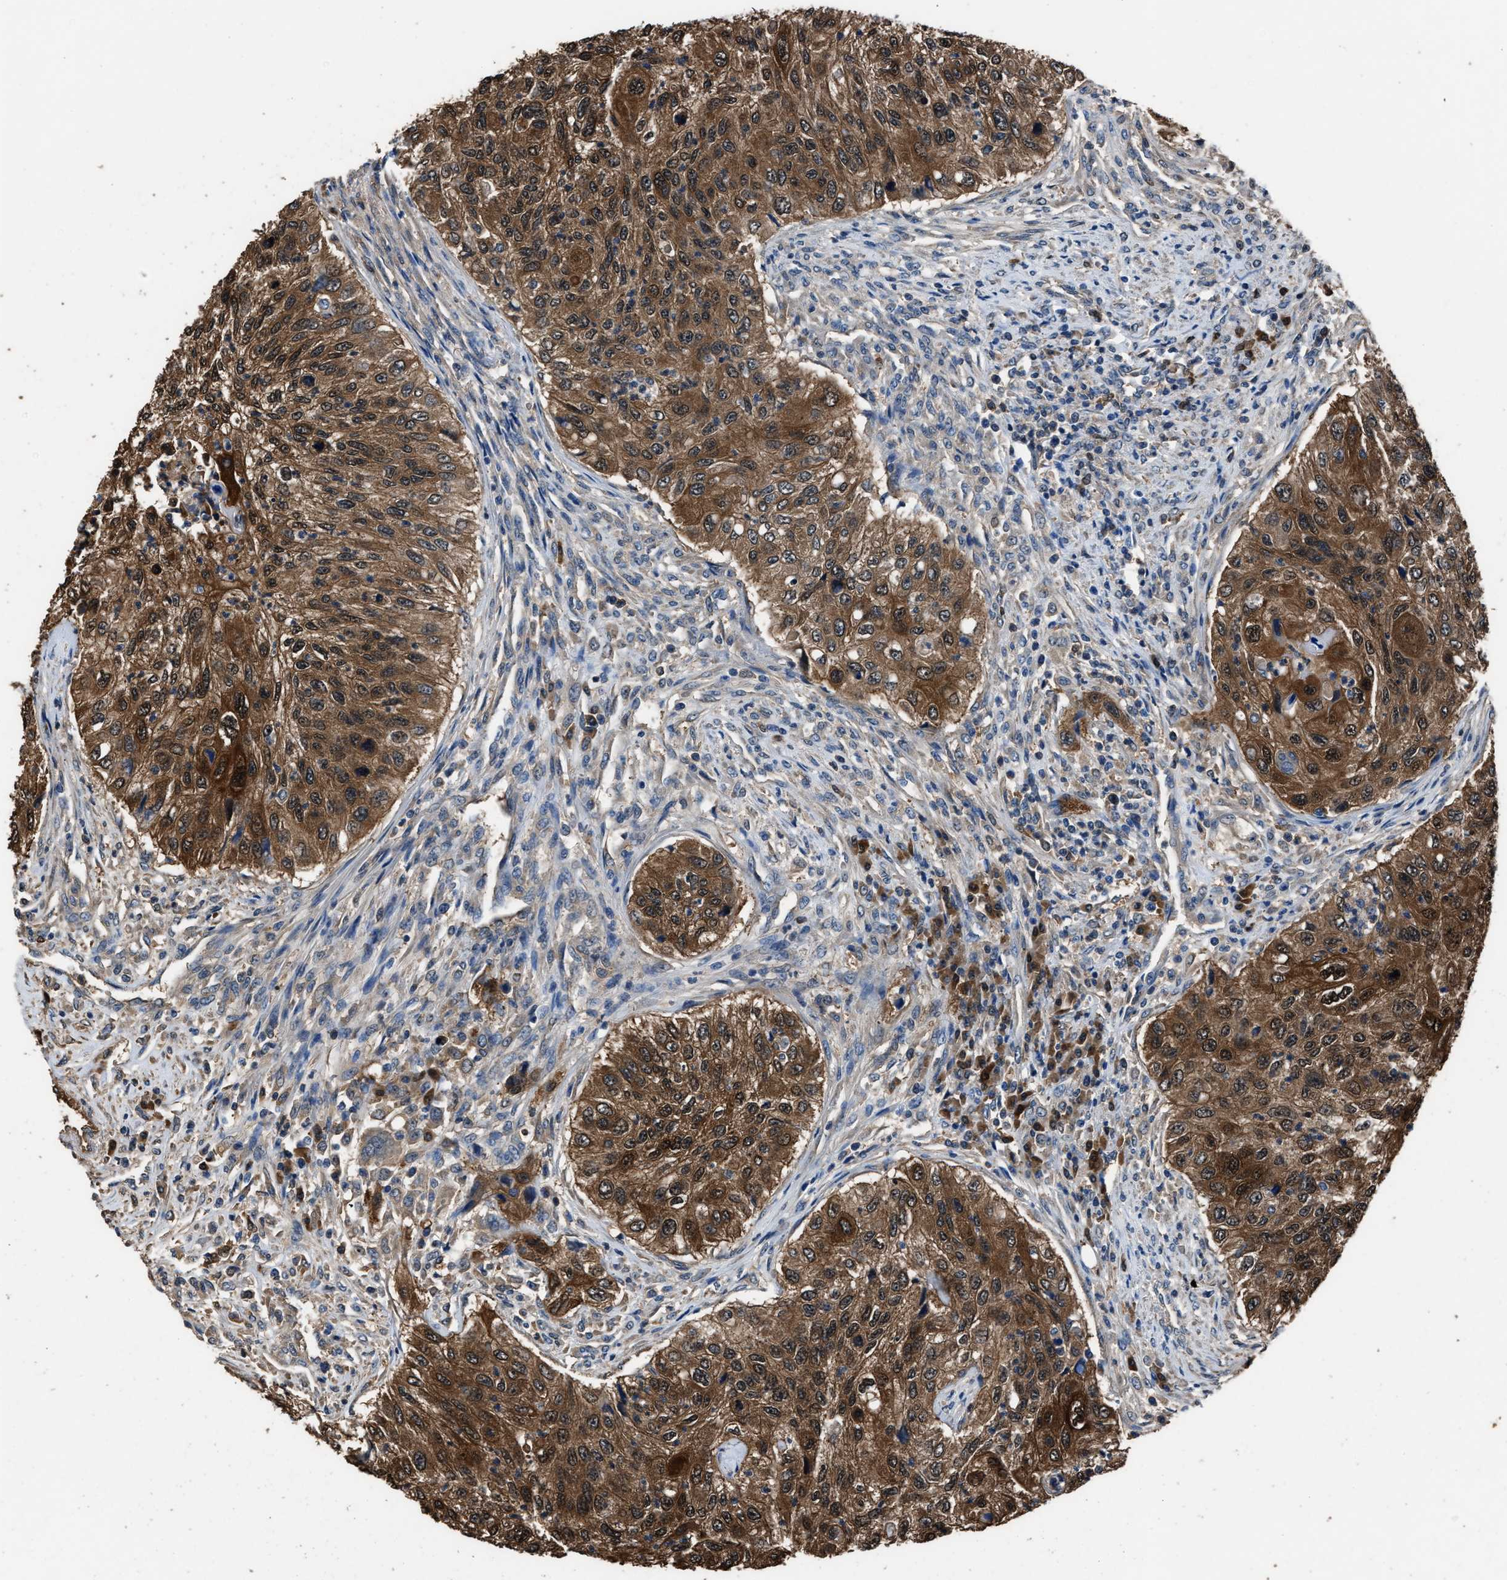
{"staining": {"intensity": "strong", "quantity": ">75%", "location": "cytoplasmic/membranous"}, "tissue": "urothelial cancer", "cell_type": "Tumor cells", "image_type": "cancer", "snomed": [{"axis": "morphology", "description": "Urothelial carcinoma, High grade"}, {"axis": "topography", "description": "Urinary bladder"}], "caption": "The histopathology image displays a brown stain indicating the presence of a protein in the cytoplasmic/membranous of tumor cells in high-grade urothelial carcinoma.", "gene": "GSTP1", "patient": {"sex": "female", "age": 60}}